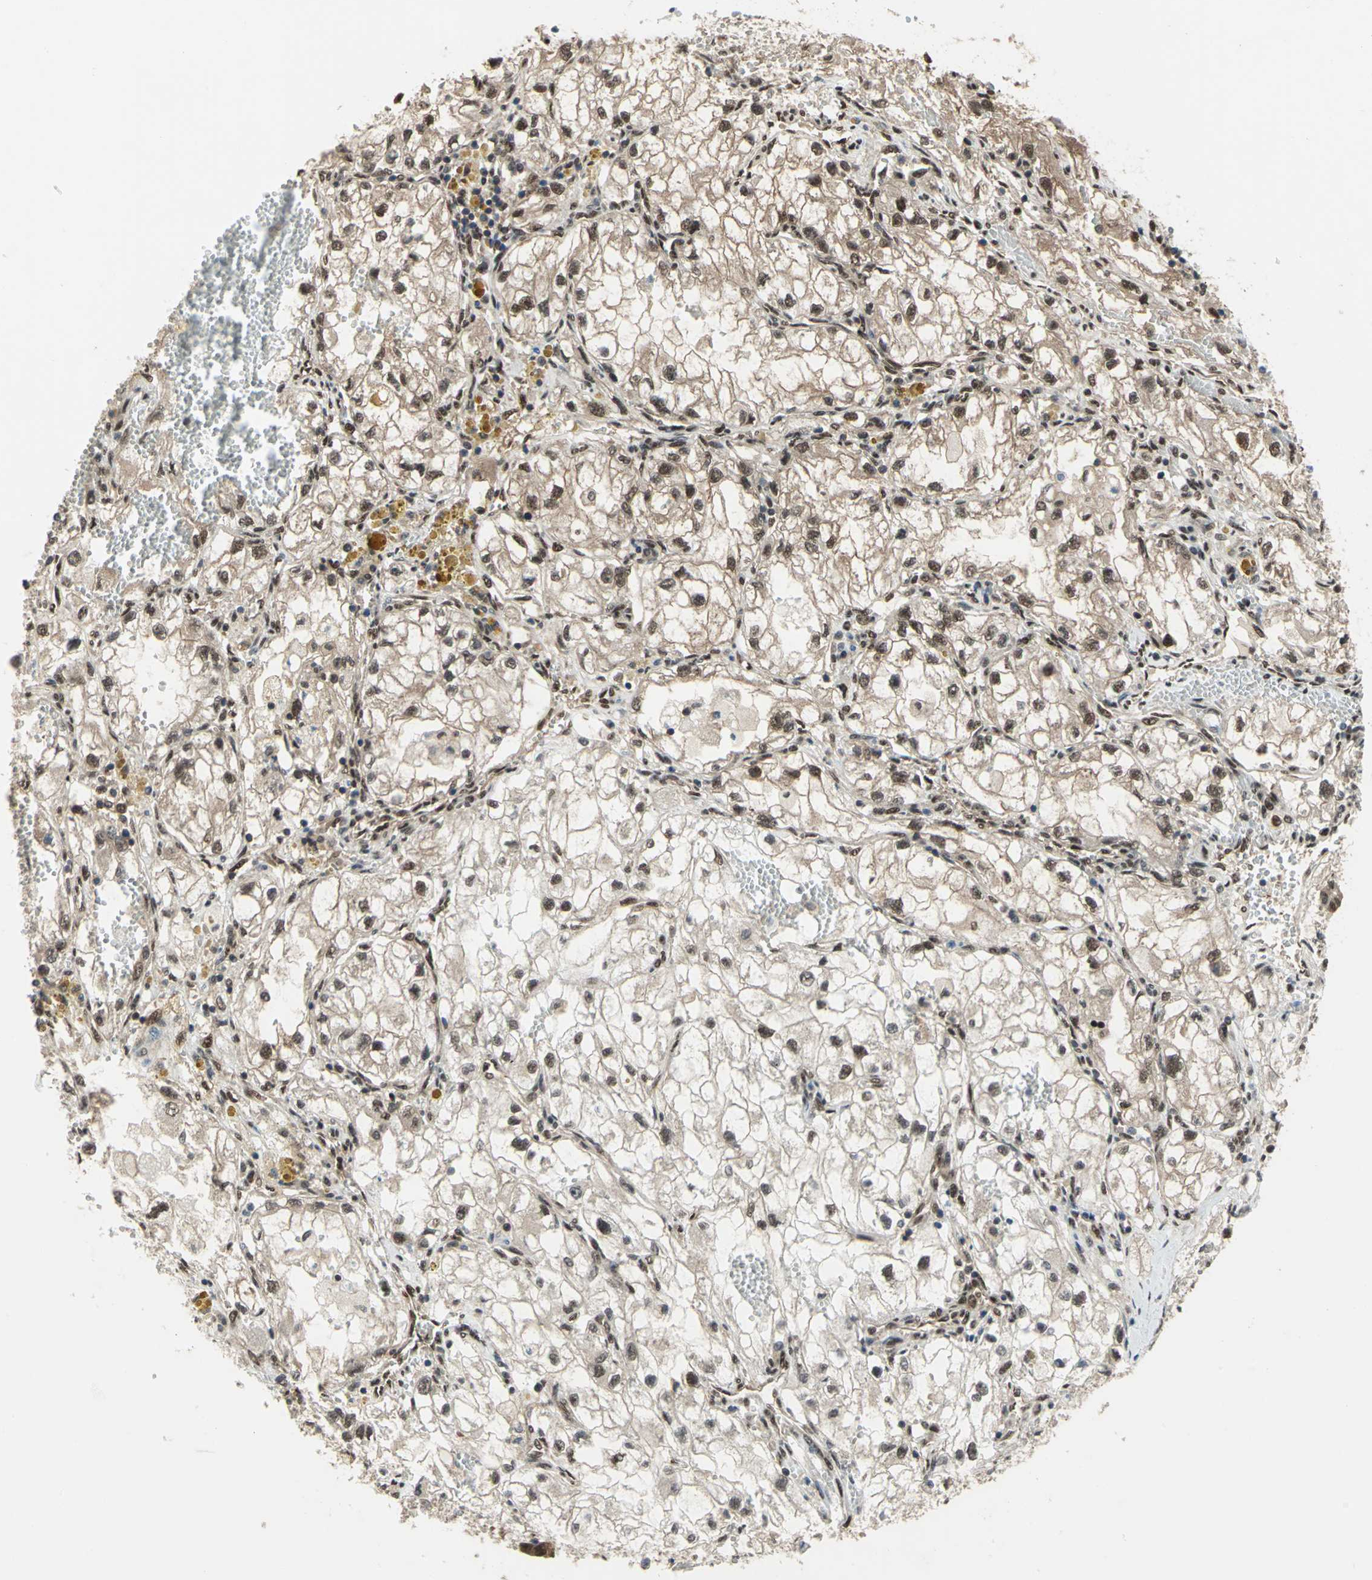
{"staining": {"intensity": "moderate", "quantity": ">75%", "location": "nuclear"}, "tissue": "renal cancer", "cell_type": "Tumor cells", "image_type": "cancer", "snomed": [{"axis": "morphology", "description": "Adenocarcinoma, NOS"}, {"axis": "topography", "description": "Kidney"}], "caption": "Immunohistochemical staining of human adenocarcinoma (renal) exhibits moderate nuclear protein positivity in about >75% of tumor cells.", "gene": "COPS5", "patient": {"sex": "female", "age": 70}}